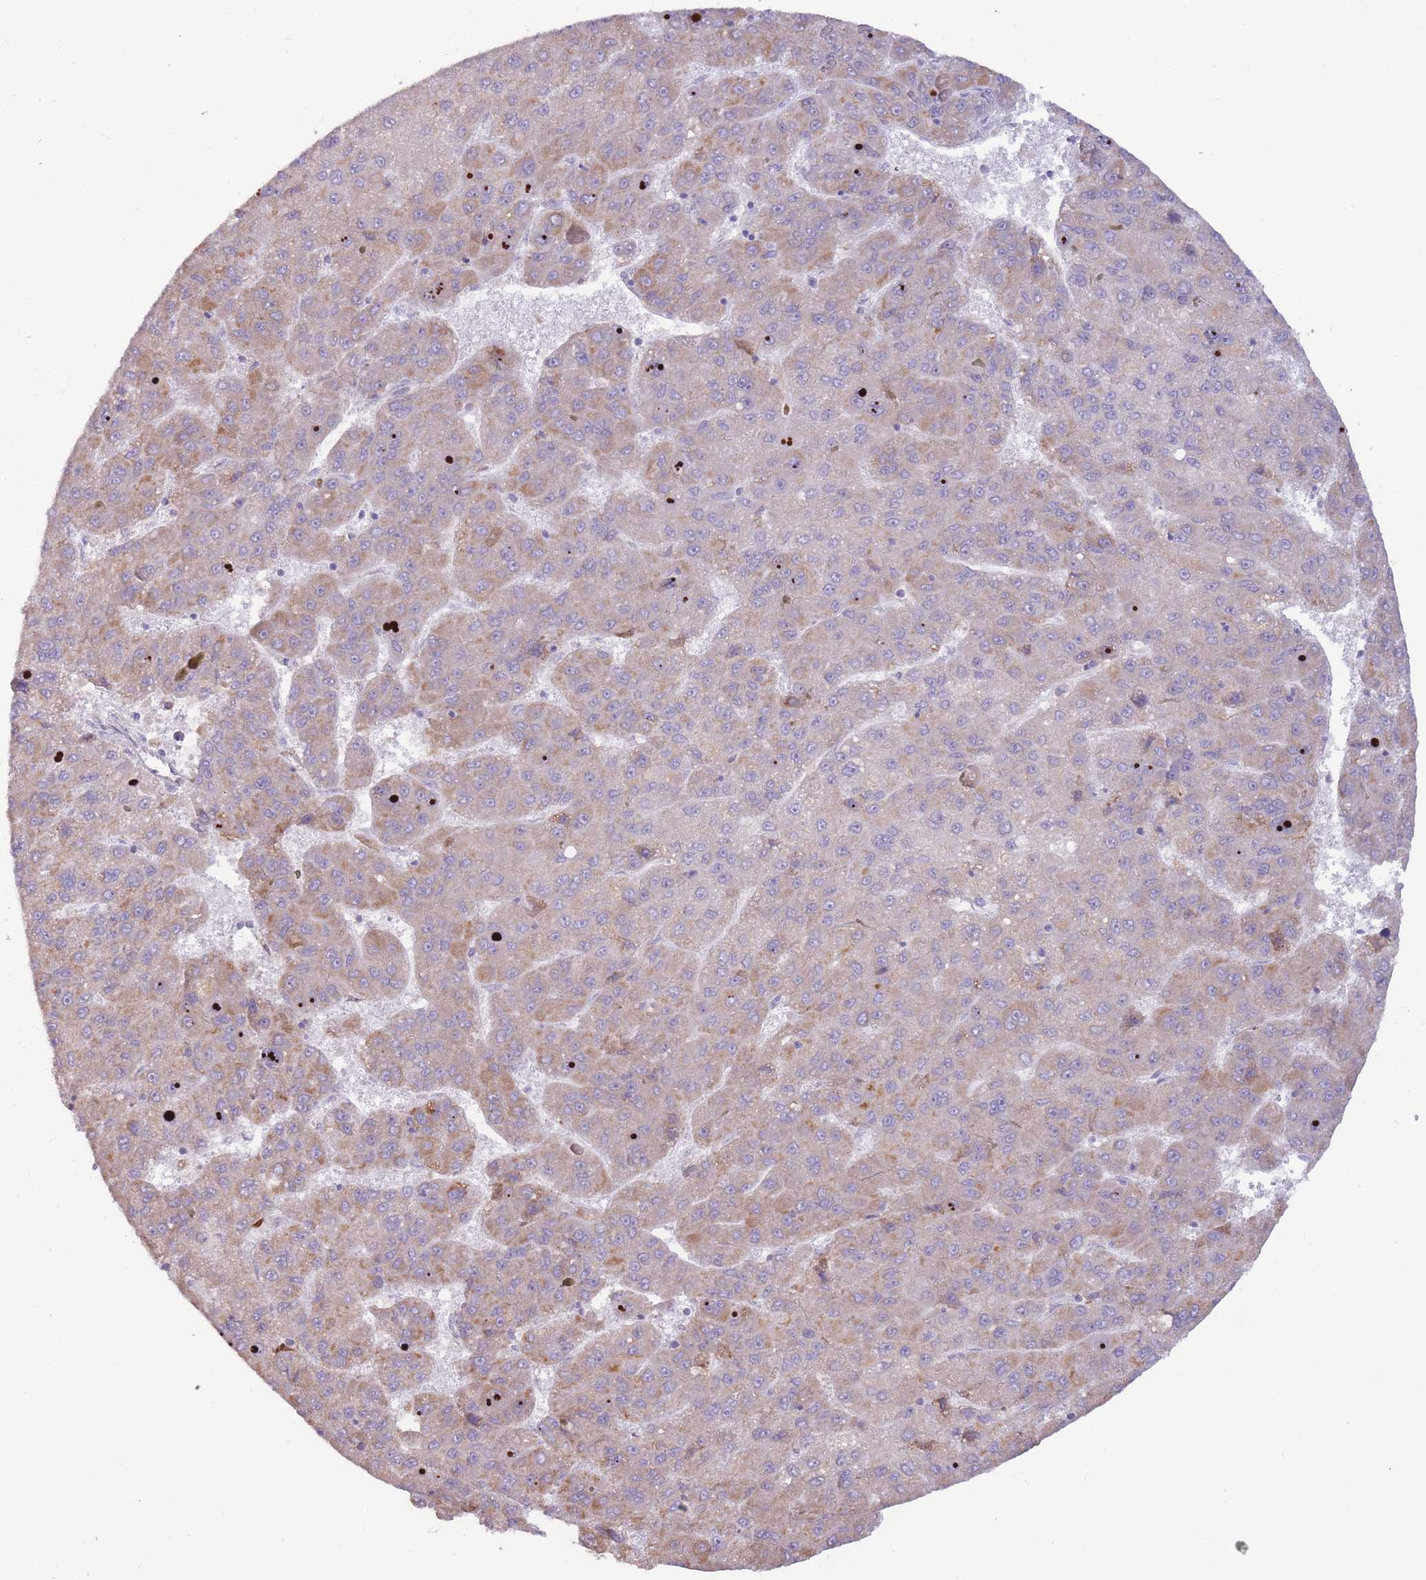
{"staining": {"intensity": "weak", "quantity": ">75%", "location": "cytoplasmic/membranous"}, "tissue": "liver cancer", "cell_type": "Tumor cells", "image_type": "cancer", "snomed": [{"axis": "morphology", "description": "Carcinoma, Hepatocellular, NOS"}, {"axis": "topography", "description": "Liver"}], "caption": "Hepatocellular carcinoma (liver) stained with a protein marker shows weak staining in tumor cells.", "gene": "TRAPPC5", "patient": {"sex": "female", "age": 82}}